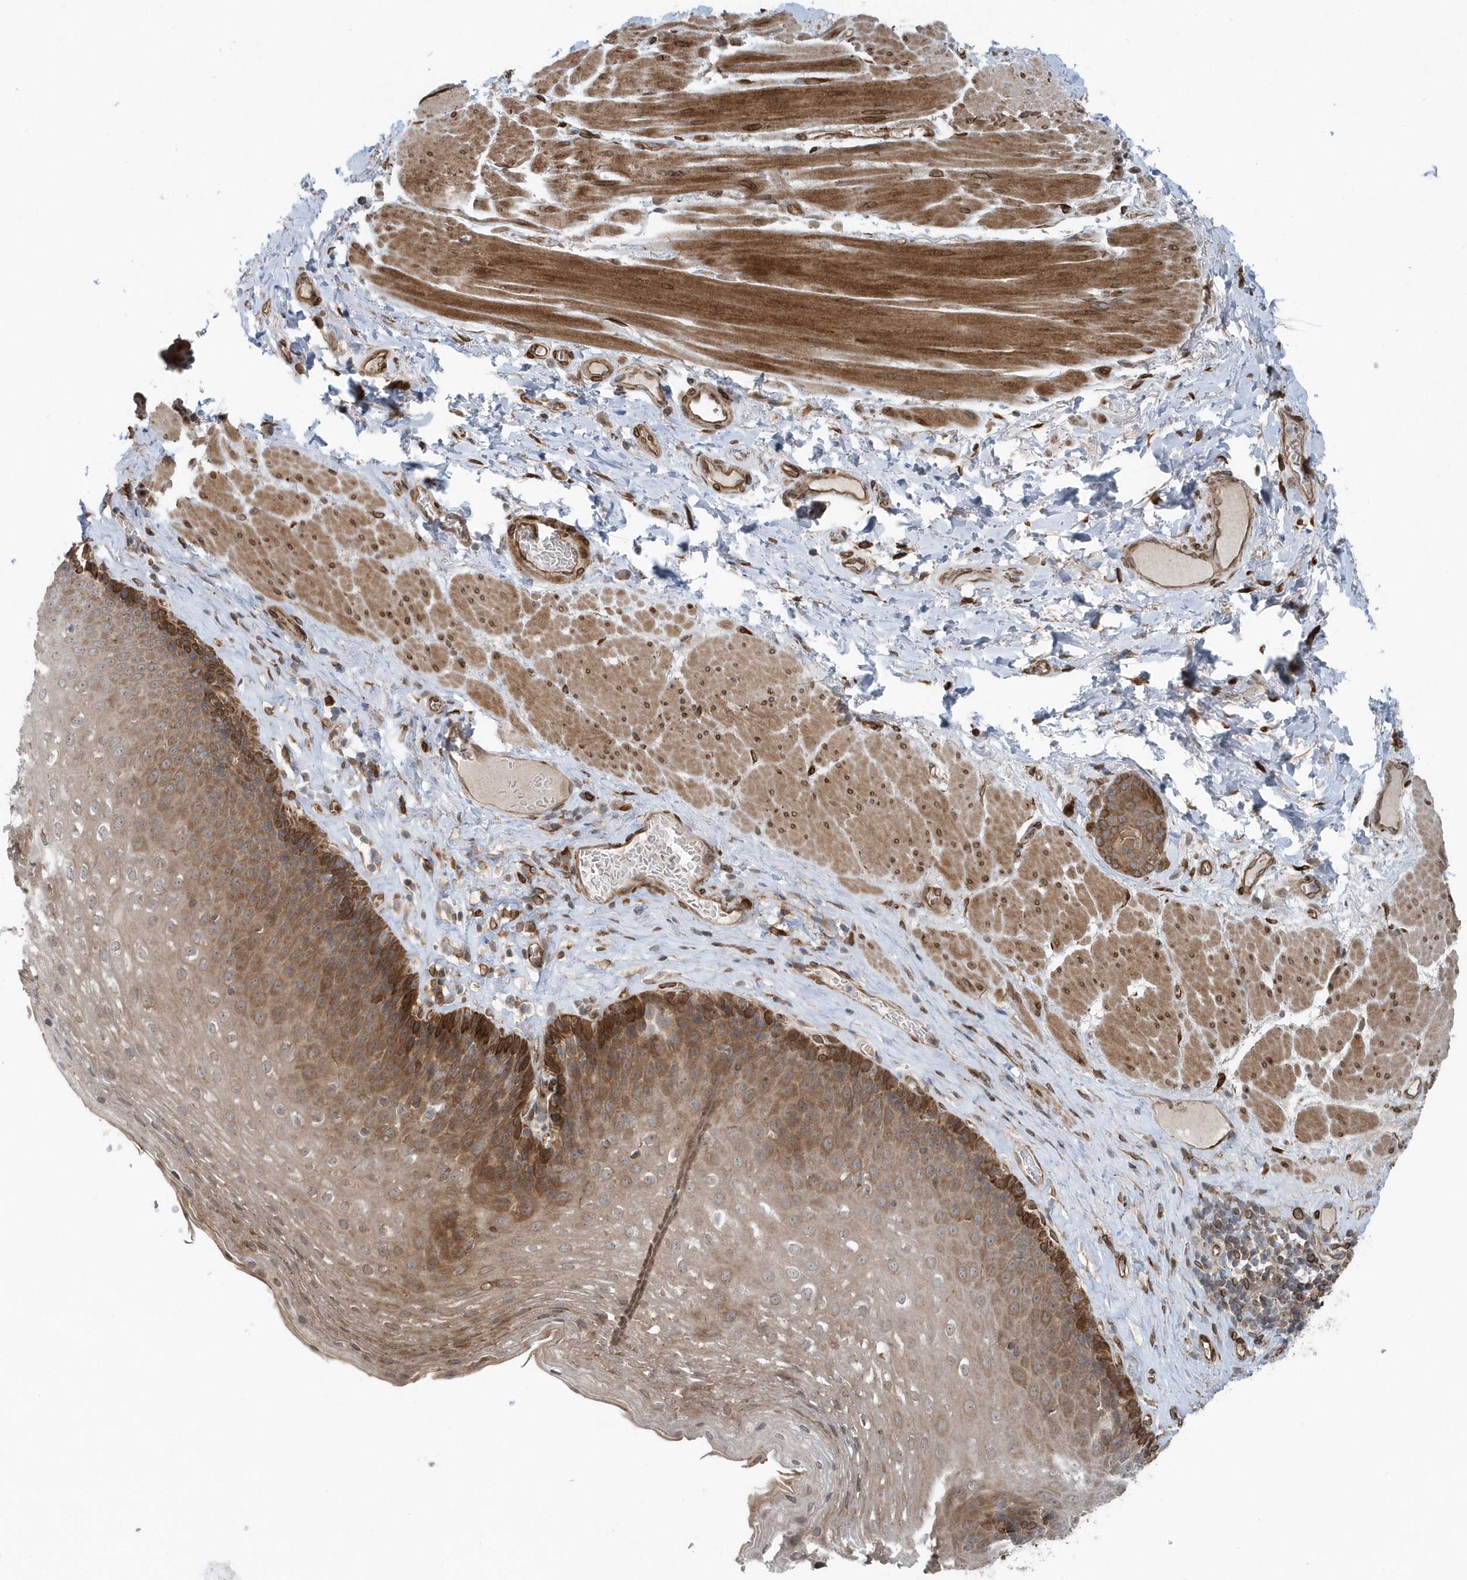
{"staining": {"intensity": "strong", "quantity": "25%-75%", "location": "cytoplasmic/membranous"}, "tissue": "esophagus", "cell_type": "Squamous epithelial cells", "image_type": "normal", "snomed": [{"axis": "morphology", "description": "Normal tissue, NOS"}, {"axis": "topography", "description": "Esophagus"}], "caption": "Approximately 25%-75% of squamous epithelial cells in normal human esophagus reveal strong cytoplasmic/membranous protein positivity as visualized by brown immunohistochemical staining.", "gene": "MCC", "patient": {"sex": "female", "age": 66}}